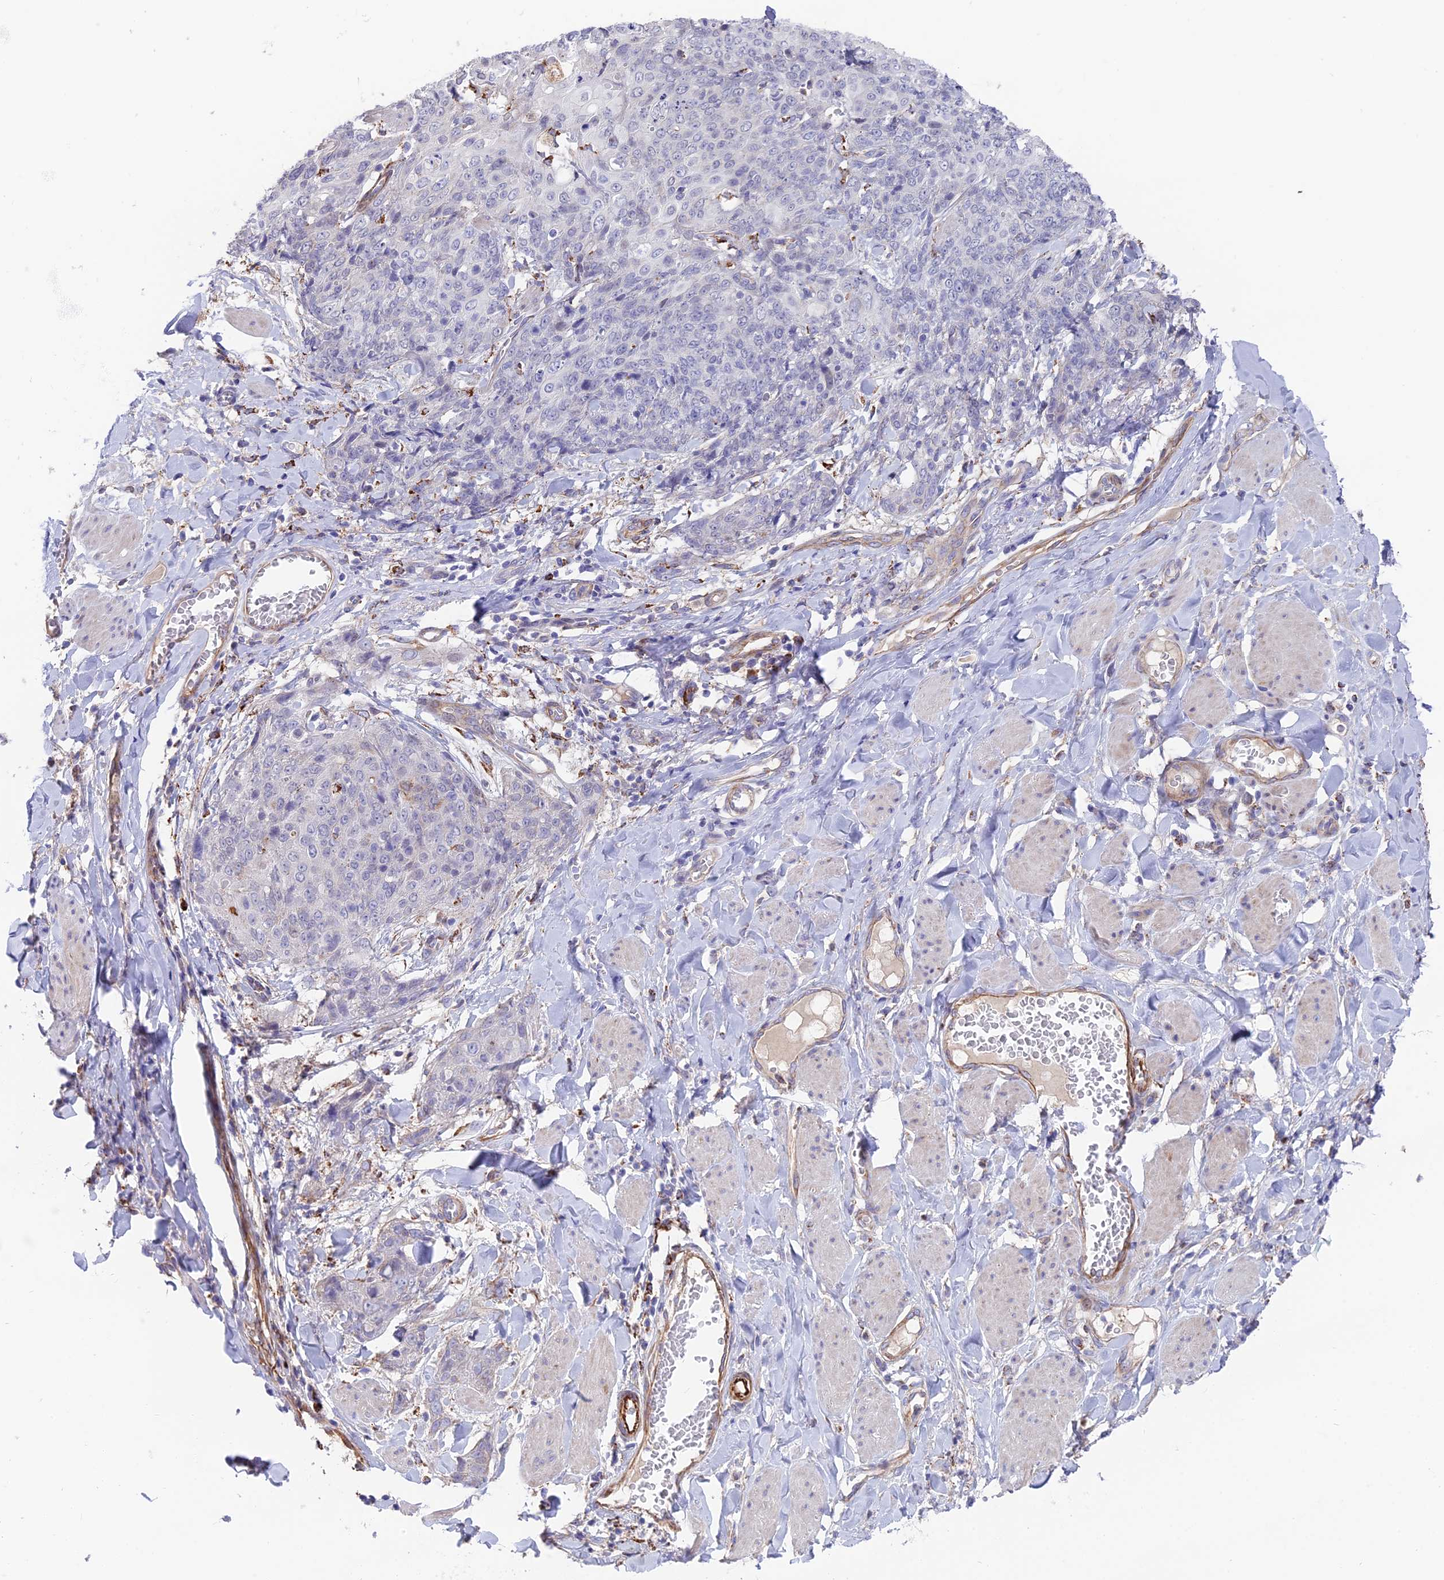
{"staining": {"intensity": "negative", "quantity": "none", "location": "none"}, "tissue": "skin cancer", "cell_type": "Tumor cells", "image_type": "cancer", "snomed": [{"axis": "morphology", "description": "Squamous cell carcinoma, NOS"}, {"axis": "topography", "description": "Skin"}, {"axis": "topography", "description": "Vulva"}], "caption": "IHC photomicrograph of neoplastic tissue: human skin cancer (squamous cell carcinoma) stained with DAB displays no significant protein expression in tumor cells. (Immunohistochemistry, brightfield microscopy, high magnification).", "gene": "TIGD6", "patient": {"sex": "female", "age": 85}}